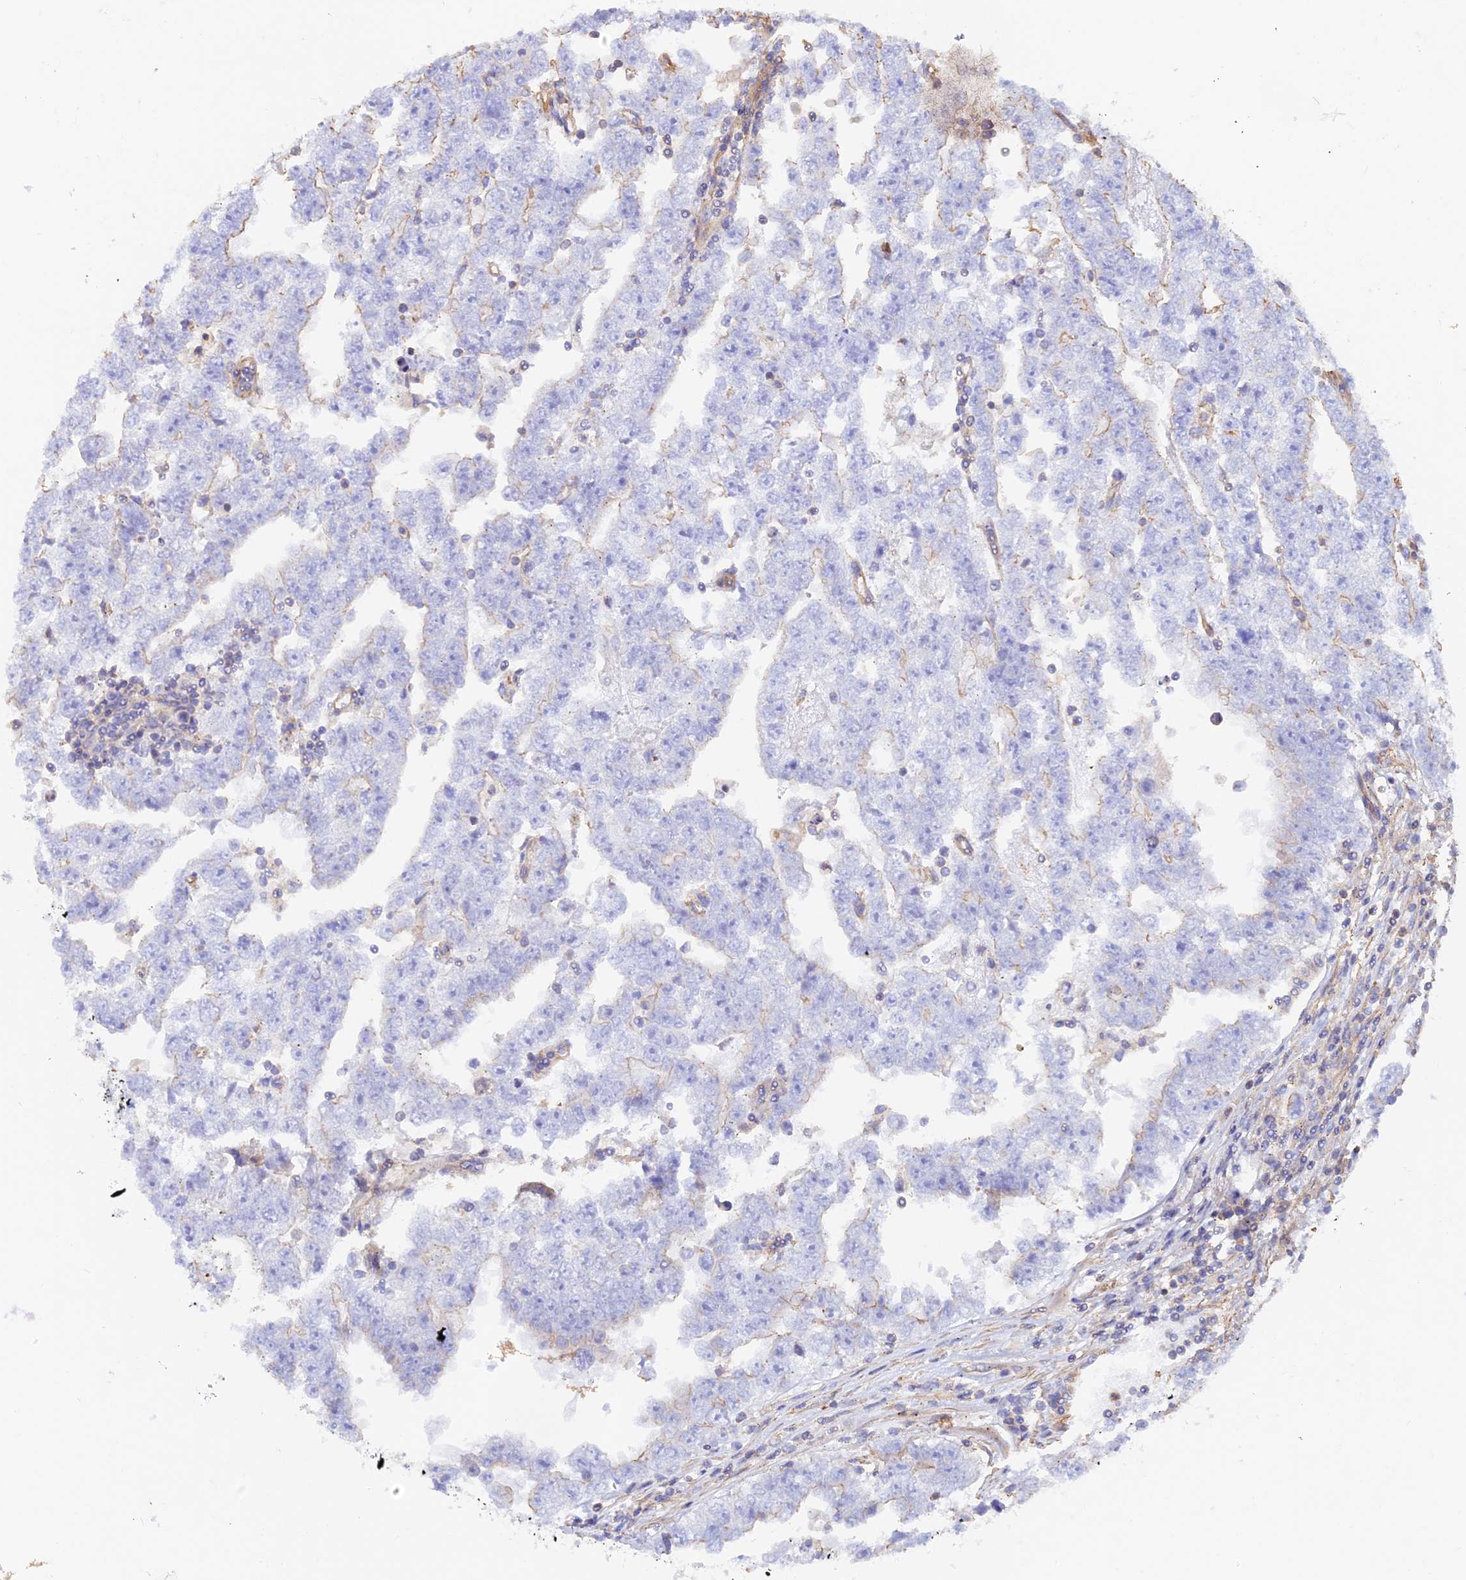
{"staining": {"intensity": "negative", "quantity": "none", "location": "none"}, "tissue": "testis cancer", "cell_type": "Tumor cells", "image_type": "cancer", "snomed": [{"axis": "morphology", "description": "Carcinoma, Embryonal, NOS"}, {"axis": "topography", "description": "Testis"}], "caption": "An image of human testis cancer (embryonal carcinoma) is negative for staining in tumor cells.", "gene": "VPS18", "patient": {"sex": "male", "age": 25}}